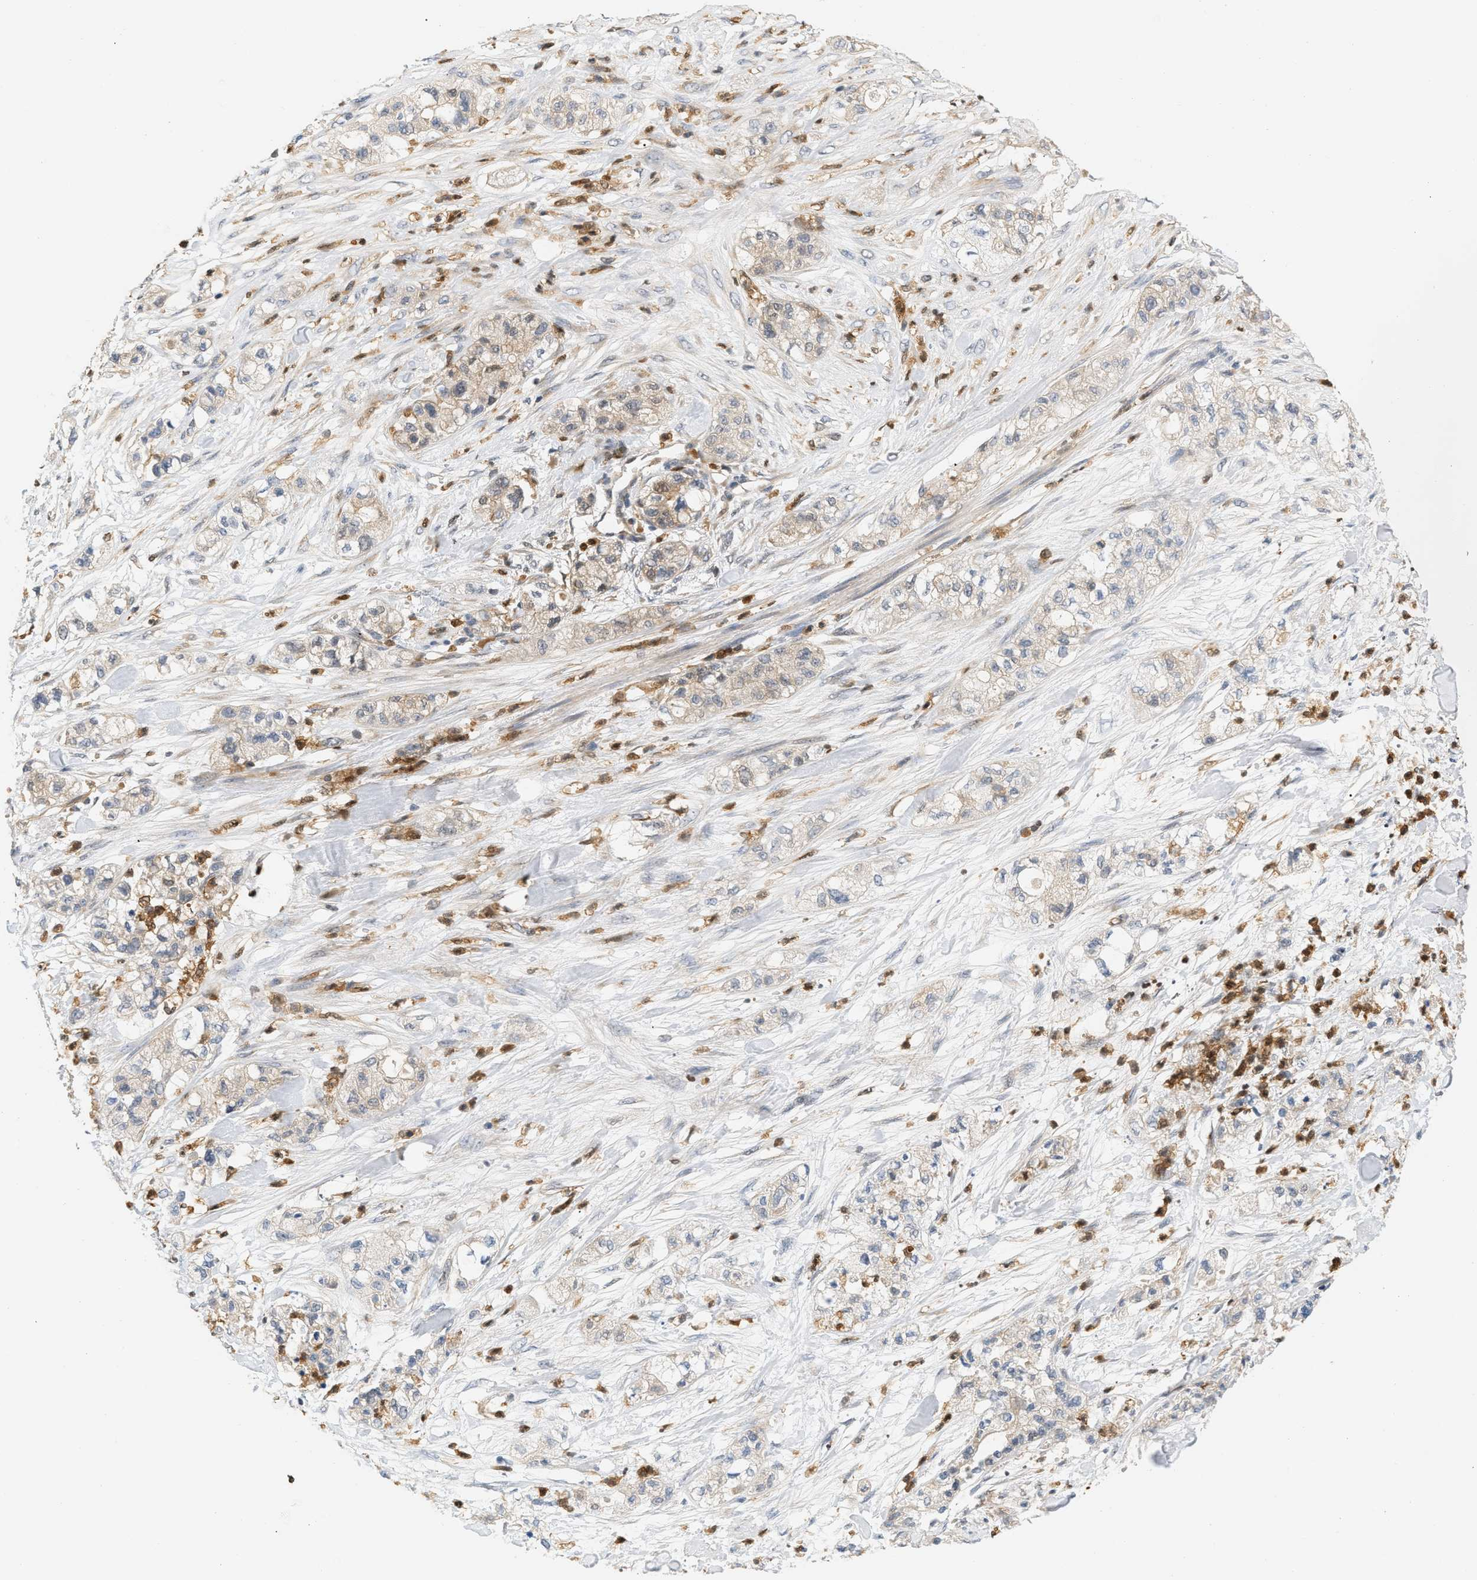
{"staining": {"intensity": "weak", "quantity": "<25%", "location": "cytoplasmic/membranous"}, "tissue": "pancreatic cancer", "cell_type": "Tumor cells", "image_type": "cancer", "snomed": [{"axis": "morphology", "description": "Adenocarcinoma, NOS"}, {"axis": "topography", "description": "Pancreas"}], "caption": "A photomicrograph of human adenocarcinoma (pancreatic) is negative for staining in tumor cells. The staining was performed using DAB to visualize the protein expression in brown, while the nuclei were stained in blue with hematoxylin (Magnification: 20x).", "gene": "PYCARD", "patient": {"sex": "female", "age": 78}}